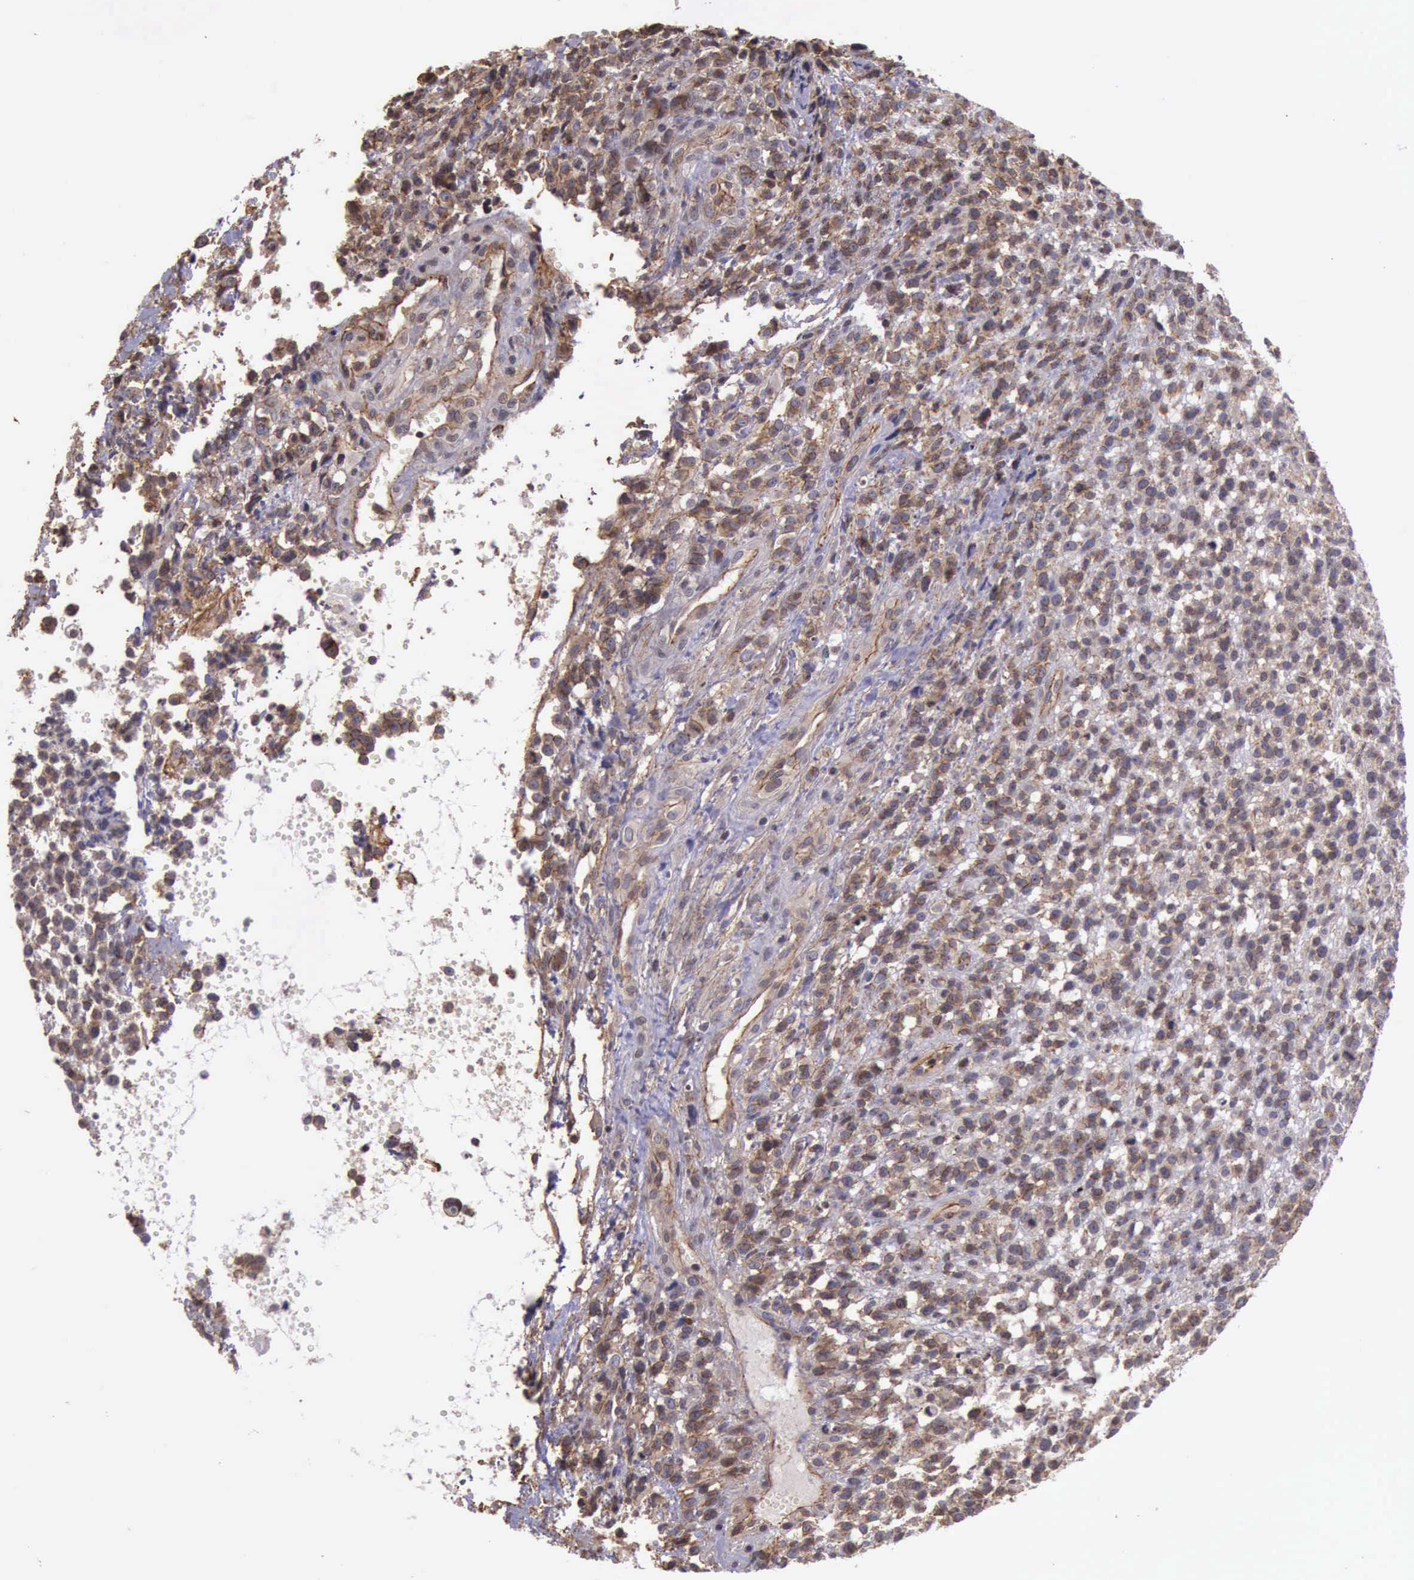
{"staining": {"intensity": "moderate", "quantity": ">75%", "location": "cytoplasmic/membranous"}, "tissue": "glioma", "cell_type": "Tumor cells", "image_type": "cancer", "snomed": [{"axis": "morphology", "description": "Glioma, malignant, High grade"}, {"axis": "topography", "description": "Brain"}], "caption": "Immunohistochemical staining of high-grade glioma (malignant) demonstrates medium levels of moderate cytoplasmic/membranous staining in approximately >75% of tumor cells.", "gene": "CTNNB1", "patient": {"sex": "male", "age": 66}}